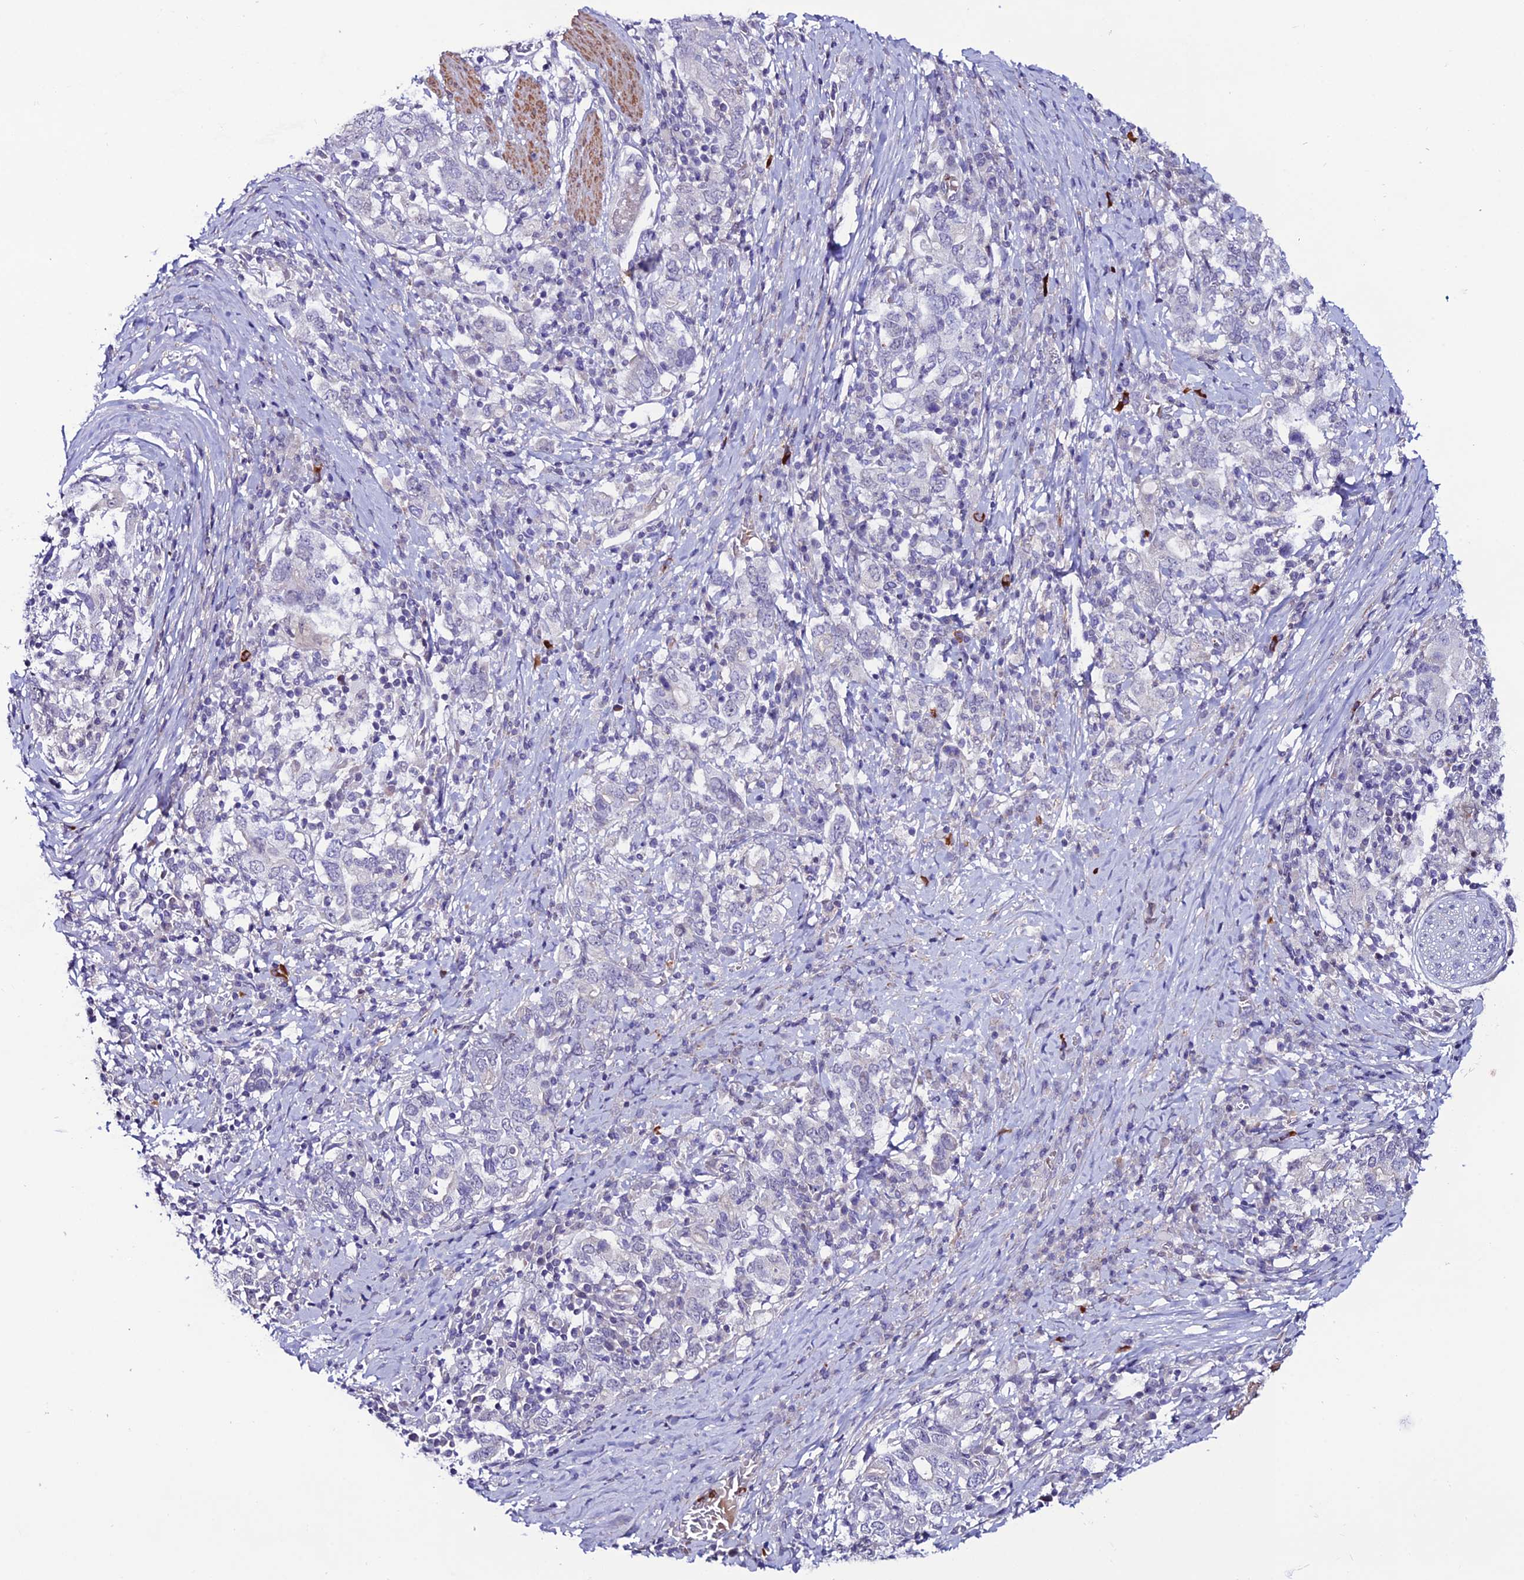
{"staining": {"intensity": "negative", "quantity": "none", "location": "none"}, "tissue": "stomach cancer", "cell_type": "Tumor cells", "image_type": "cancer", "snomed": [{"axis": "morphology", "description": "Adenocarcinoma, NOS"}, {"axis": "topography", "description": "Stomach, upper"}, {"axis": "topography", "description": "Stomach"}], "caption": "Human adenocarcinoma (stomach) stained for a protein using immunohistochemistry (IHC) reveals no positivity in tumor cells.", "gene": "COL6A6", "patient": {"sex": "male", "age": 62}}